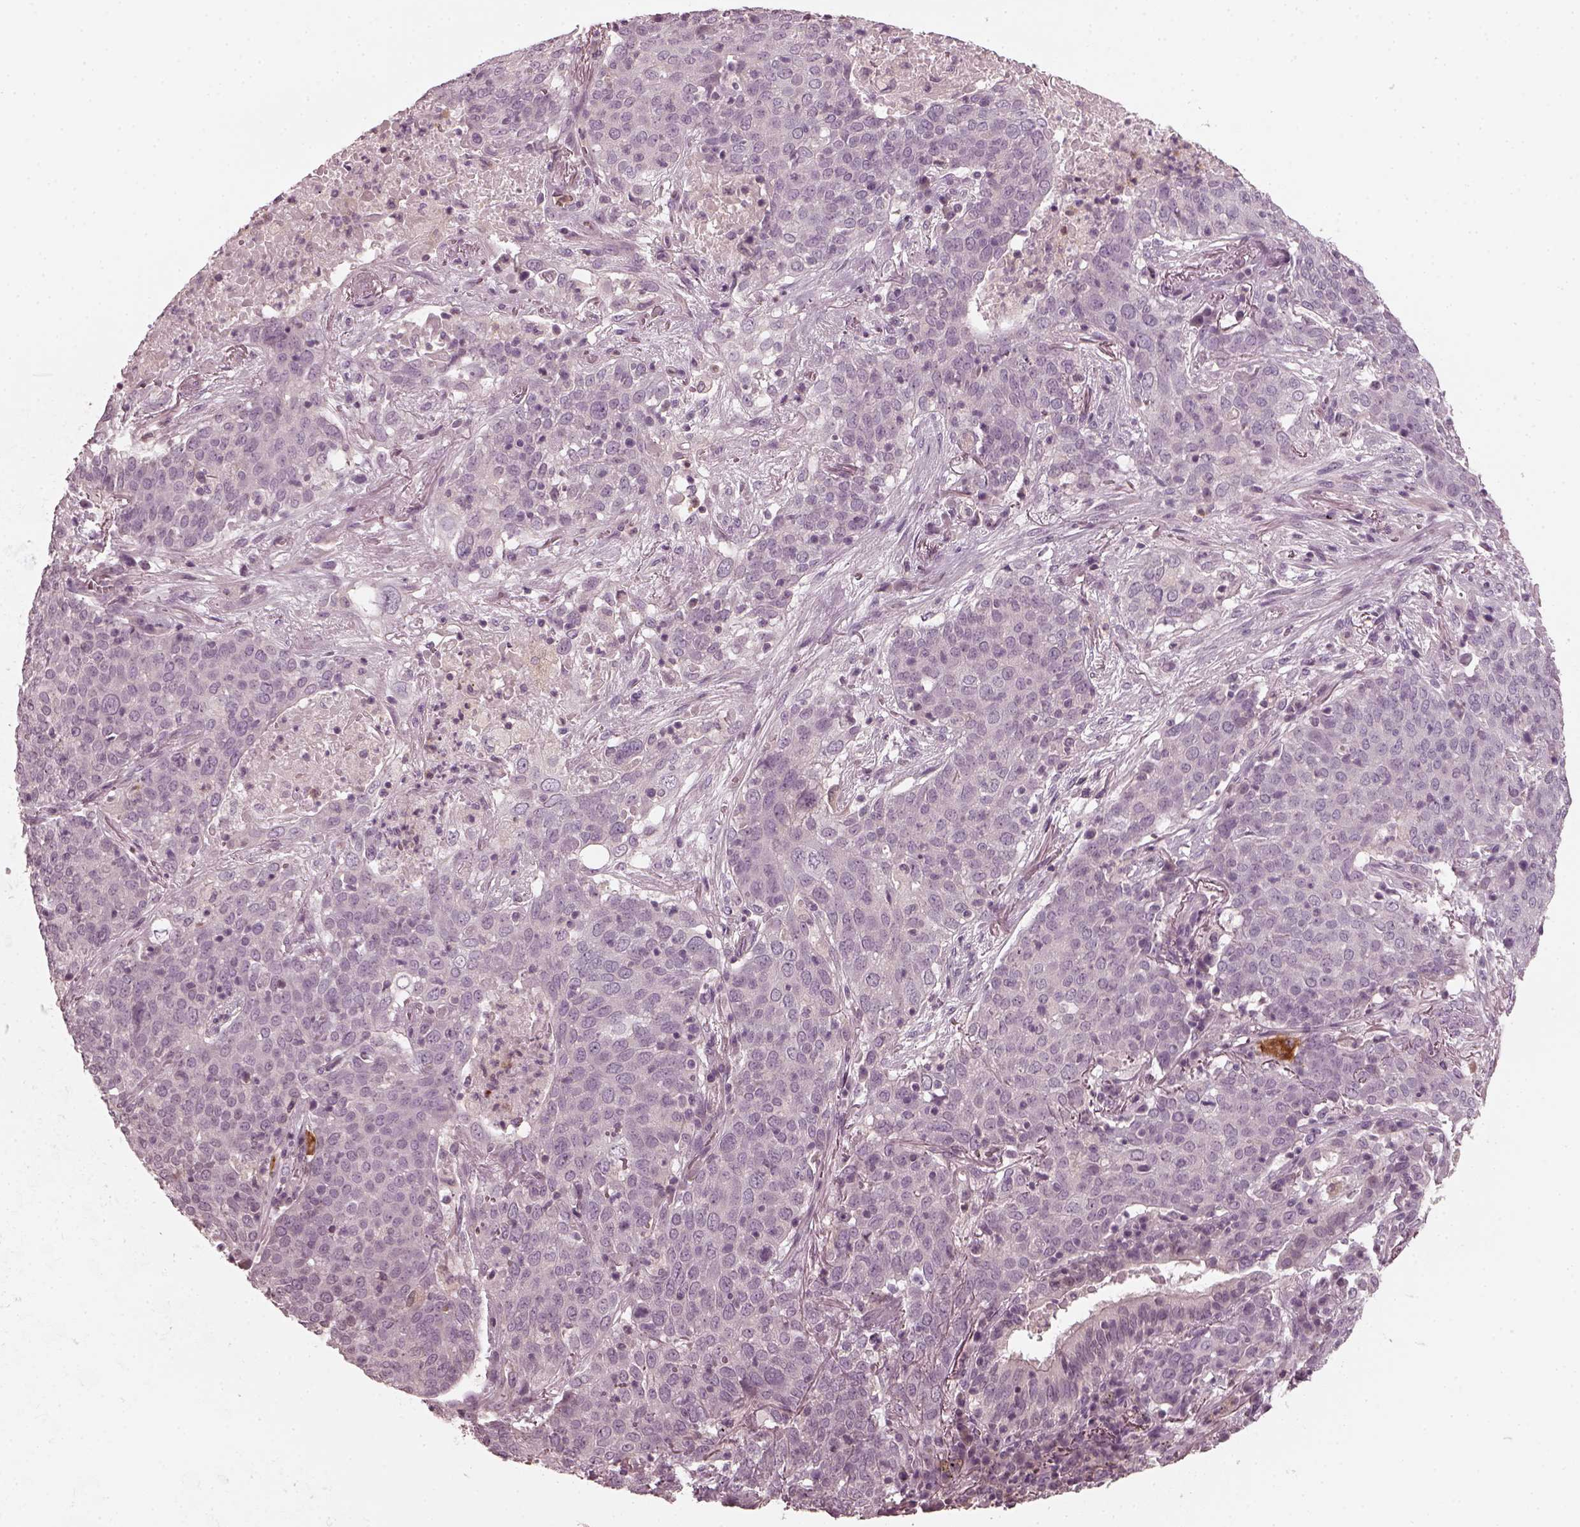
{"staining": {"intensity": "negative", "quantity": "none", "location": "none"}, "tissue": "lung cancer", "cell_type": "Tumor cells", "image_type": "cancer", "snomed": [{"axis": "morphology", "description": "Squamous cell carcinoma, NOS"}, {"axis": "topography", "description": "Lung"}], "caption": "A high-resolution image shows immunohistochemistry (IHC) staining of lung cancer (squamous cell carcinoma), which demonstrates no significant staining in tumor cells.", "gene": "CHIT1", "patient": {"sex": "male", "age": 82}}